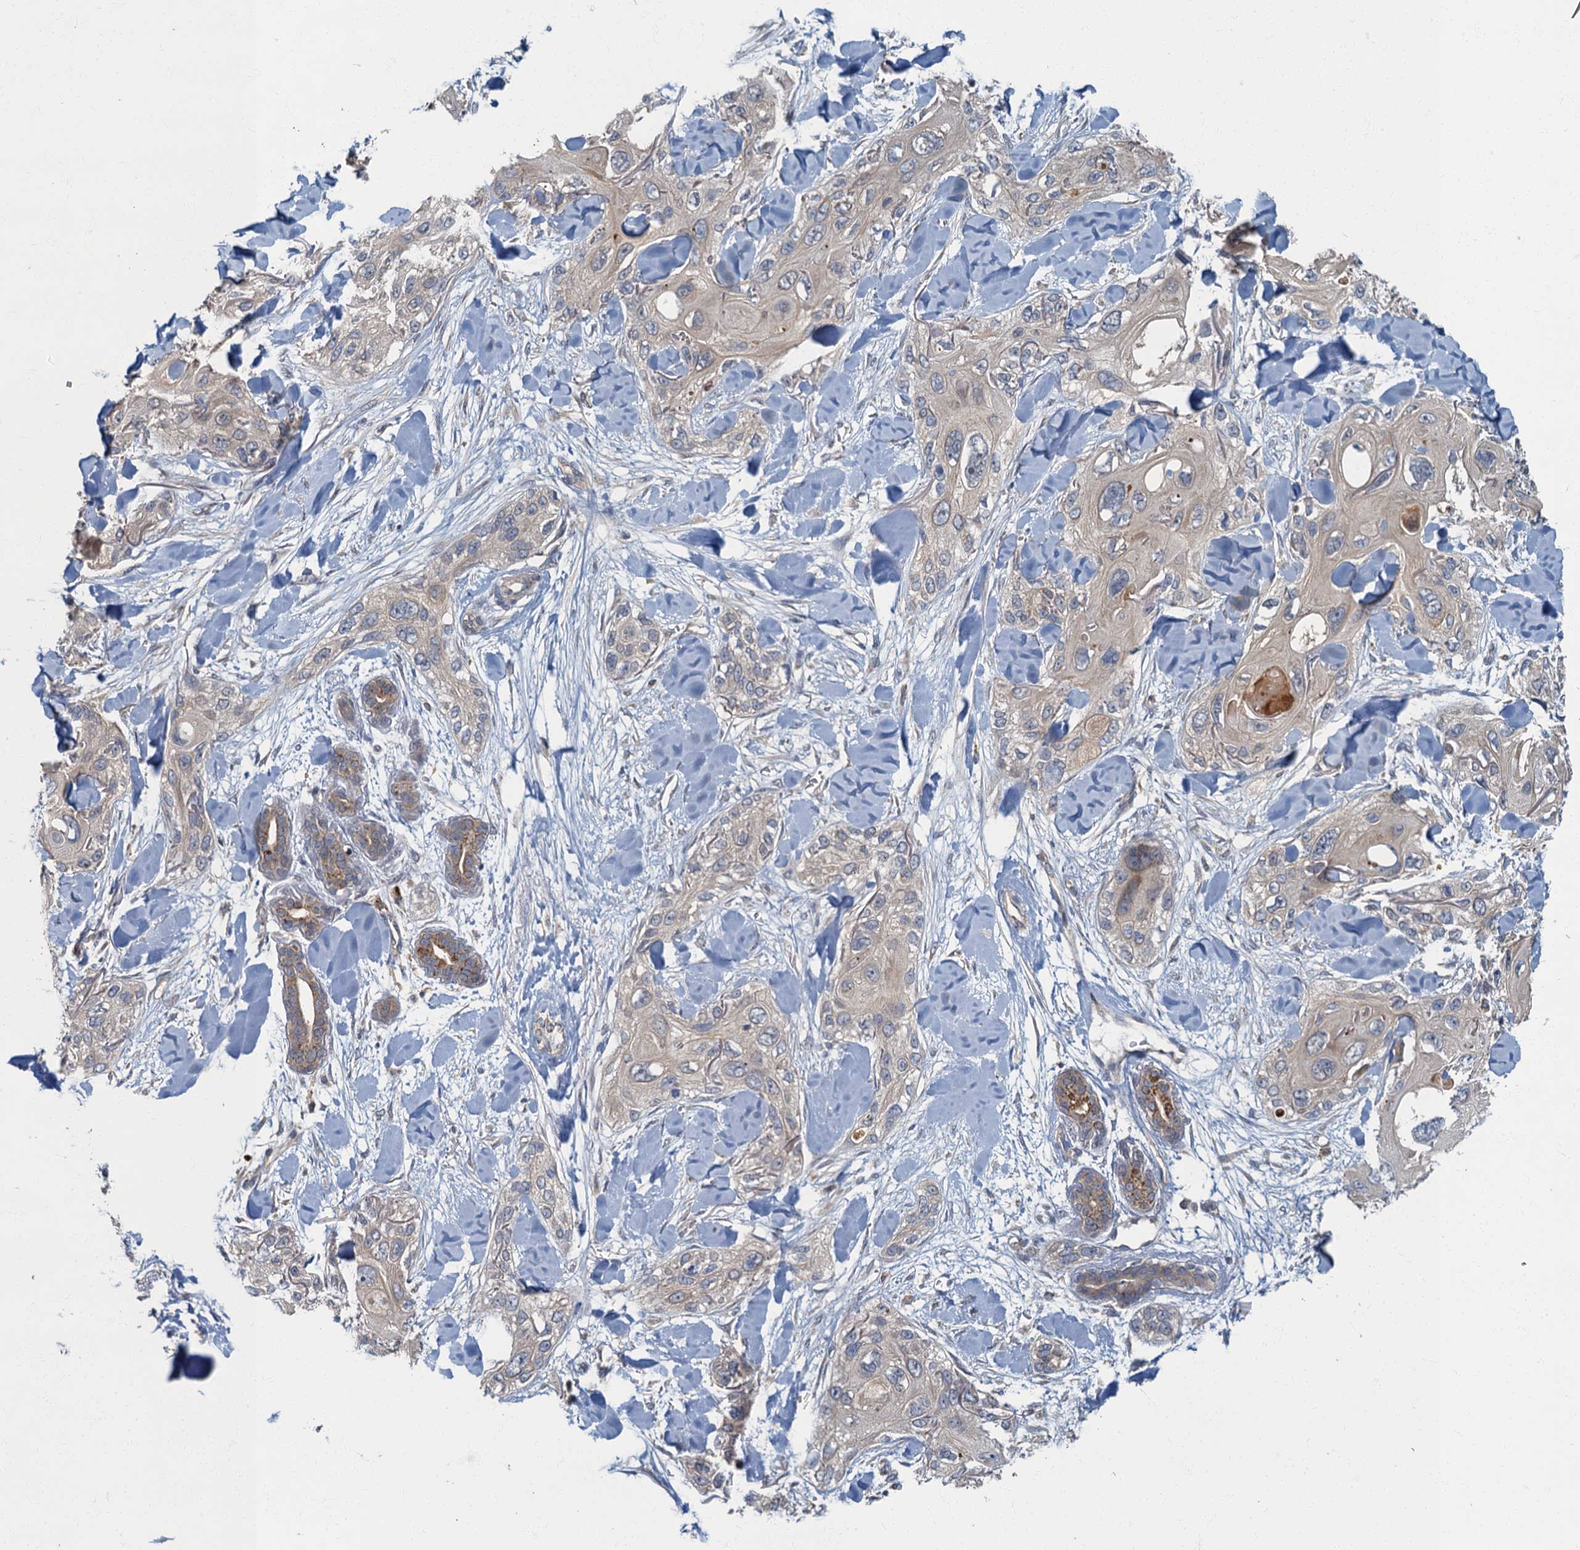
{"staining": {"intensity": "negative", "quantity": "none", "location": "none"}, "tissue": "skin cancer", "cell_type": "Tumor cells", "image_type": "cancer", "snomed": [{"axis": "morphology", "description": "Normal tissue, NOS"}, {"axis": "morphology", "description": "Squamous cell carcinoma, NOS"}, {"axis": "topography", "description": "Skin"}], "caption": "Tumor cells show no significant expression in skin cancer.", "gene": "WDCP", "patient": {"sex": "male", "age": 72}}